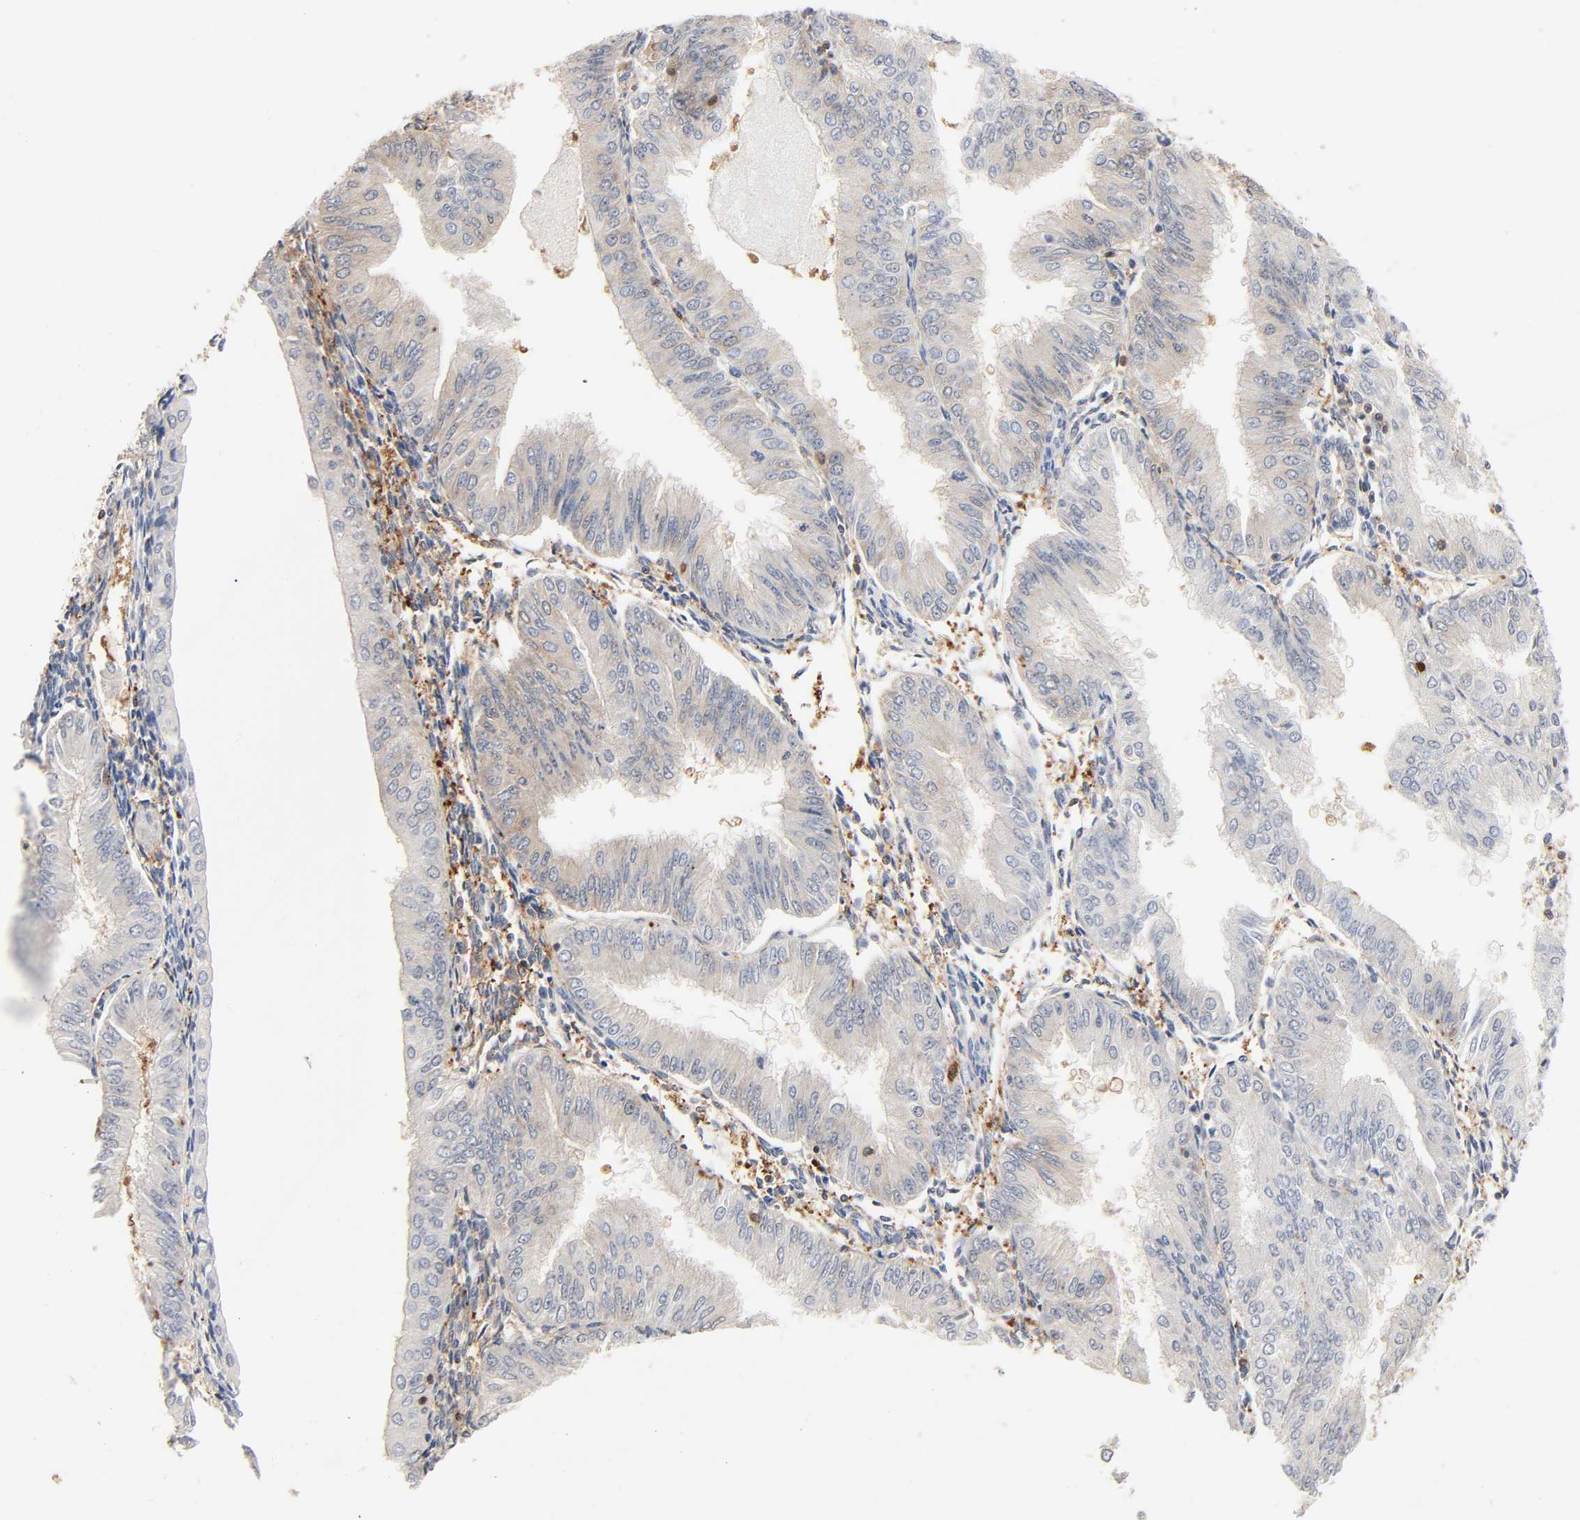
{"staining": {"intensity": "moderate", "quantity": "<25%", "location": "cytoplasmic/membranous"}, "tissue": "endometrial cancer", "cell_type": "Tumor cells", "image_type": "cancer", "snomed": [{"axis": "morphology", "description": "Adenocarcinoma, NOS"}, {"axis": "topography", "description": "Endometrium"}], "caption": "IHC (DAB (3,3'-diaminobenzidine)) staining of endometrial cancer displays moderate cytoplasmic/membranous protein staining in approximately <25% of tumor cells.", "gene": "BIN1", "patient": {"sex": "female", "age": 53}}